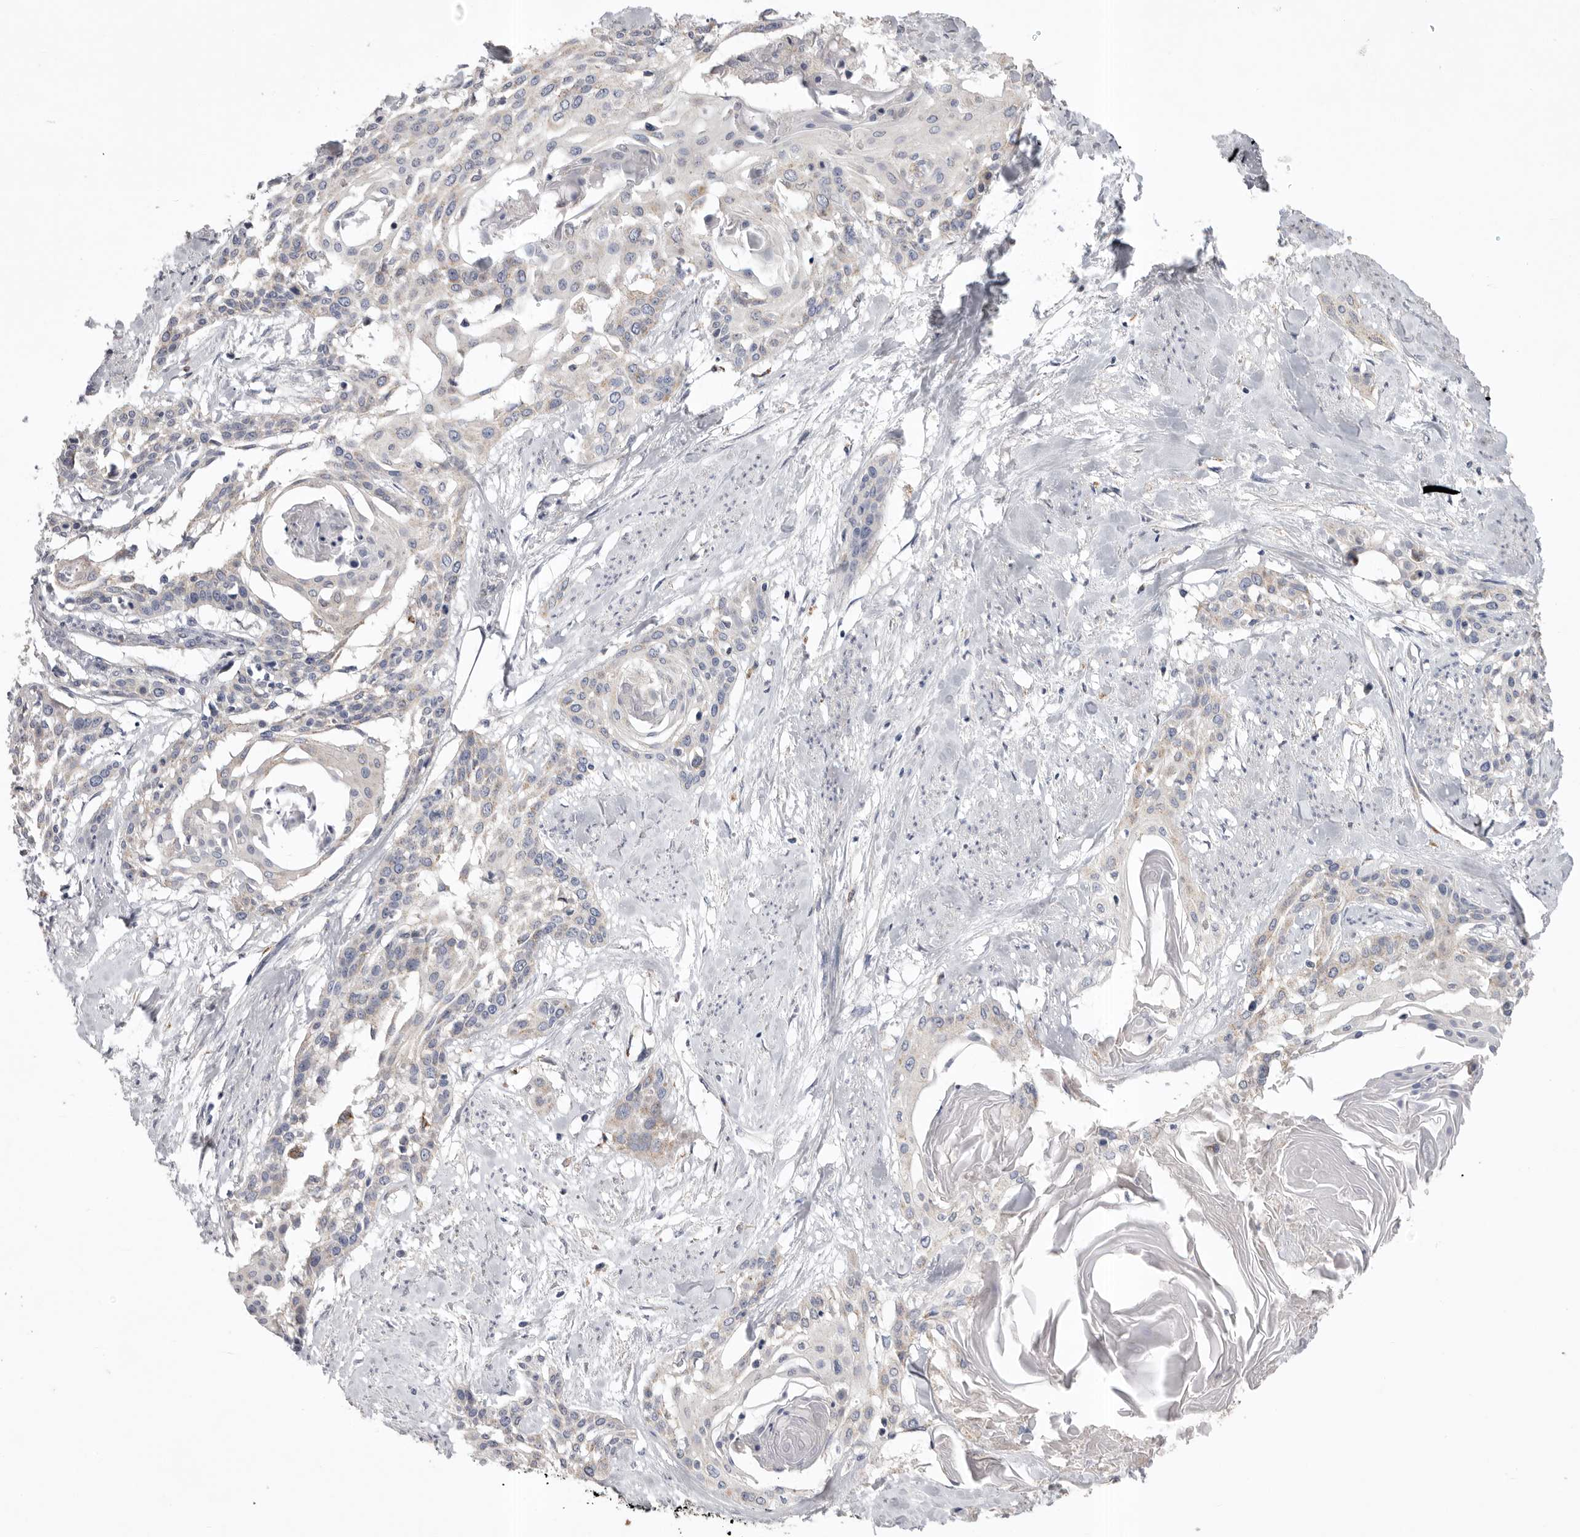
{"staining": {"intensity": "negative", "quantity": "none", "location": "none"}, "tissue": "cervical cancer", "cell_type": "Tumor cells", "image_type": "cancer", "snomed": [{"axis": "morphology", "description": "Squamous cell carcinoma, NOS"}, {"axis": "topography", "description": "Cervix"}], "caption": "An immunohistochemistry image of cervical squamous cell carcinoma is shown. There is no staining in tumor cells of cervical squamous cell carcinoma.", "gene": "CCDC126", "patient": {"sex": "female", "age": 57}}